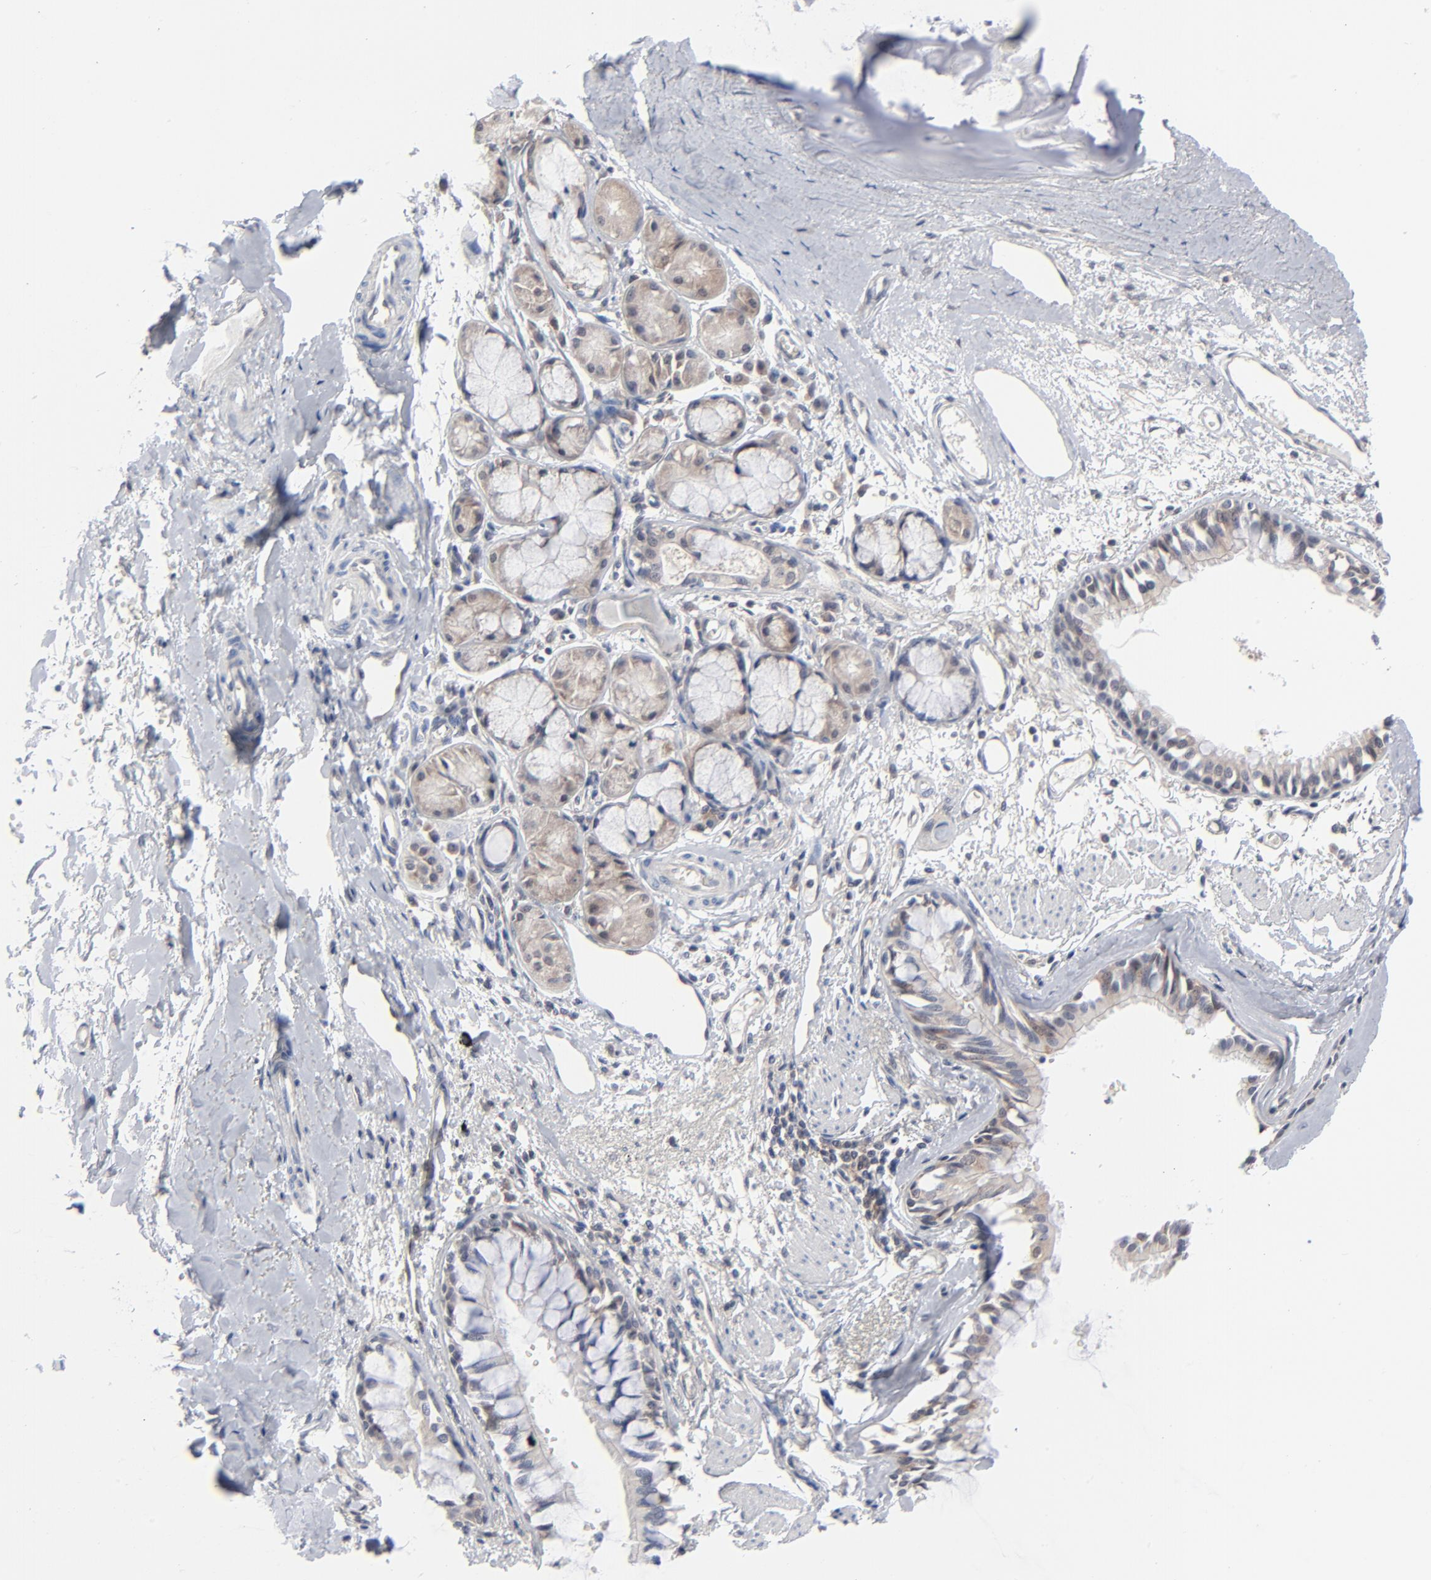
{"staining": {"intensity": "weak", "quantity": ">75%", "location": "cytoplasmic/membranous"}, "tissue": "bronchus", "cell_type": "Respiratory epithelial cells", "image_type": "normal", "snomed": [{"axis": "morphology", "description": "Normal tissue, NOS"}, {"axis": "topography", "description": "Bronchus"}, {"axis": "topography", "description": "Lung"}], "caption": "This image shows immunohistochemistry (IHC) staining of benign bronchus, with low weak cytoplasmic/membranous expression in approximately >75% of respiratory epithelial cells.", "gene": "RPS6KB1", "patient": {"sex": "female", "age": 56}}